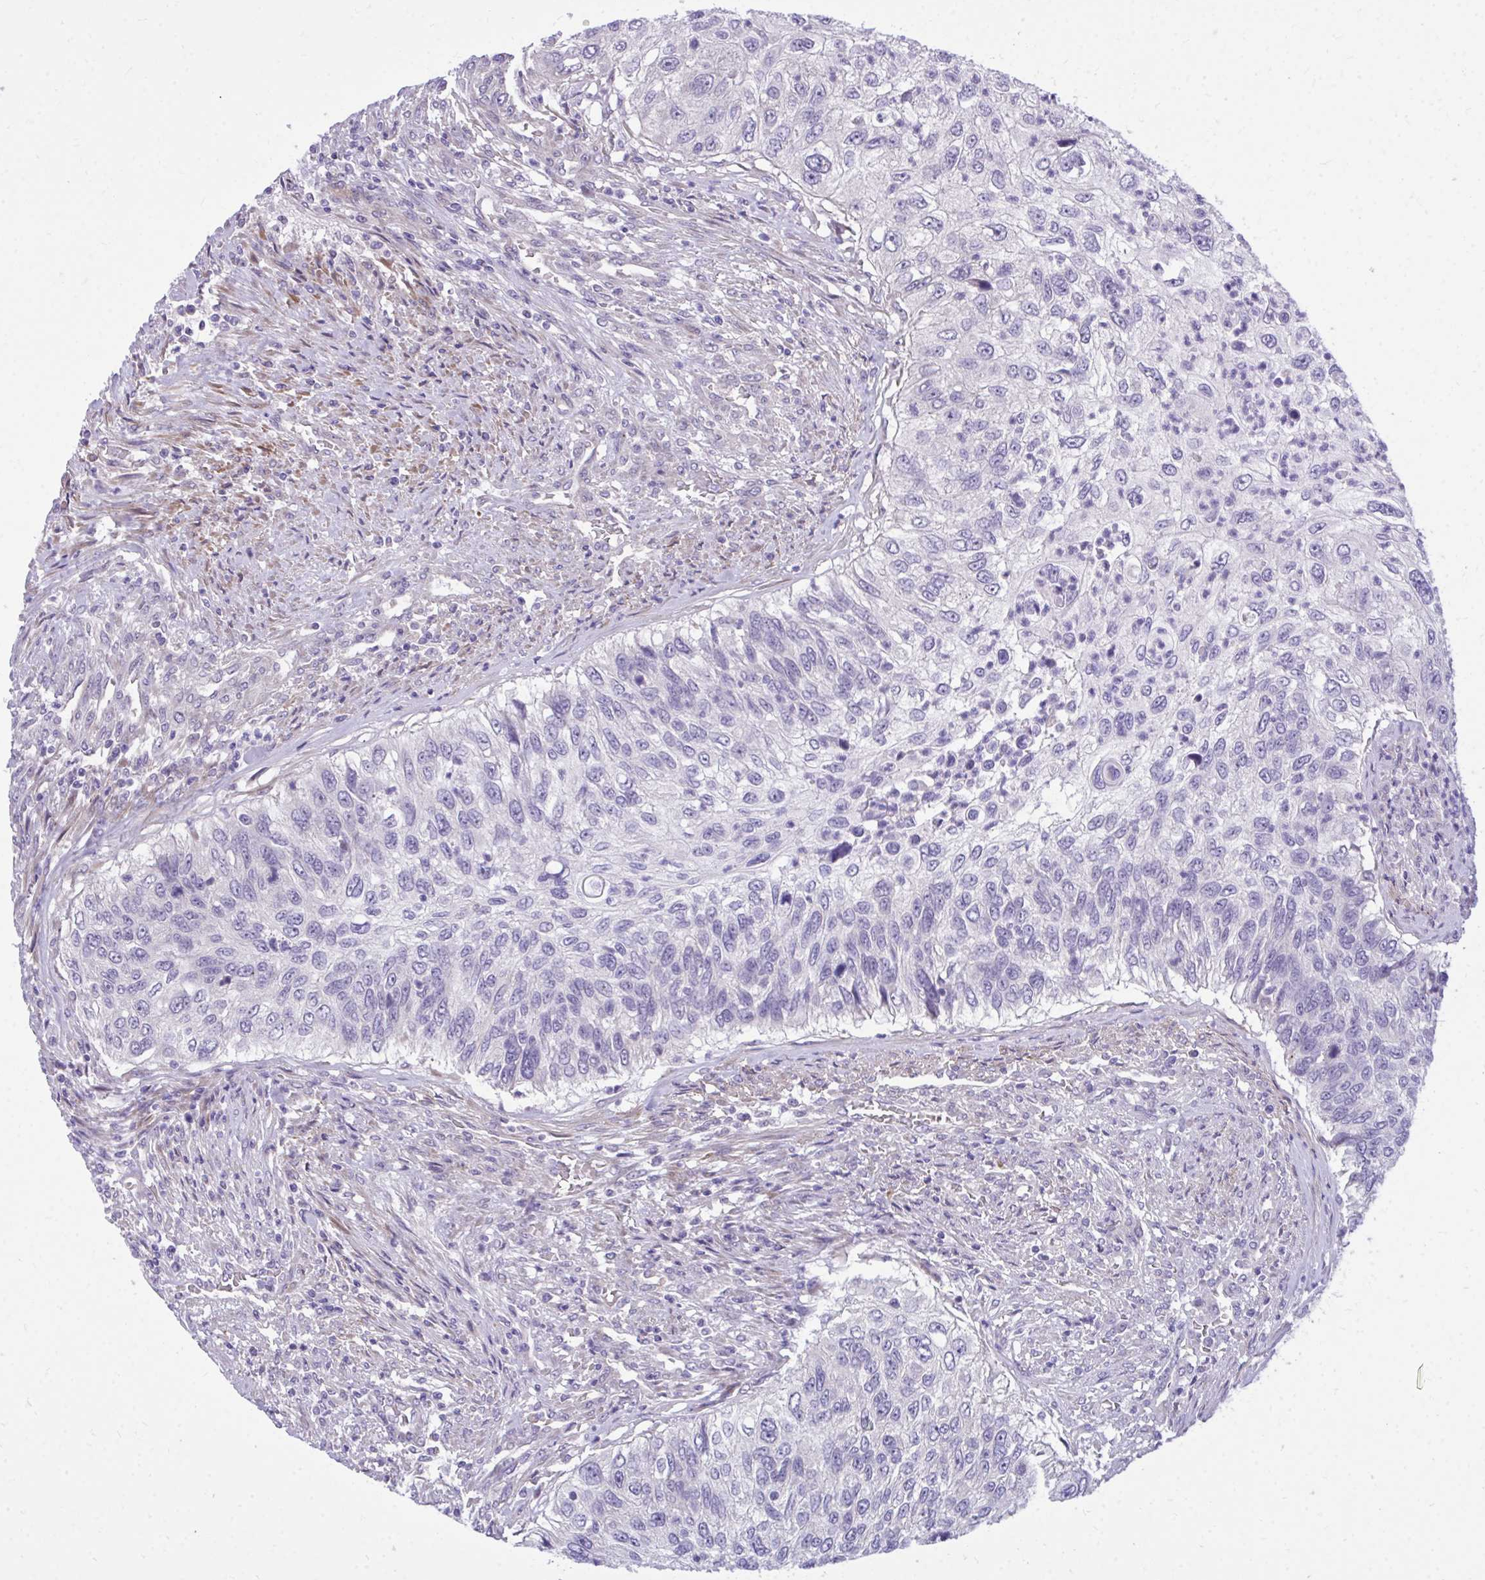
{"staining": {"intensity": "negative", "quantity": "none", "location": "none"}, "tissue": "urothelial cancer", "cell_type": "Tumor cells", "image_type": "cancer", "snomed": [{"axis": "morphology", "description": "Urothelial carcinoma, High grade"}, {"axis": "topography", "description": "Urinary bladder"}], "caption": "An image of urothelial cancer stained for a protein reveals no brown staining in tumor cells.", "gene": "HMBOX1", "patient": {"sex": "female", "age": 60}}